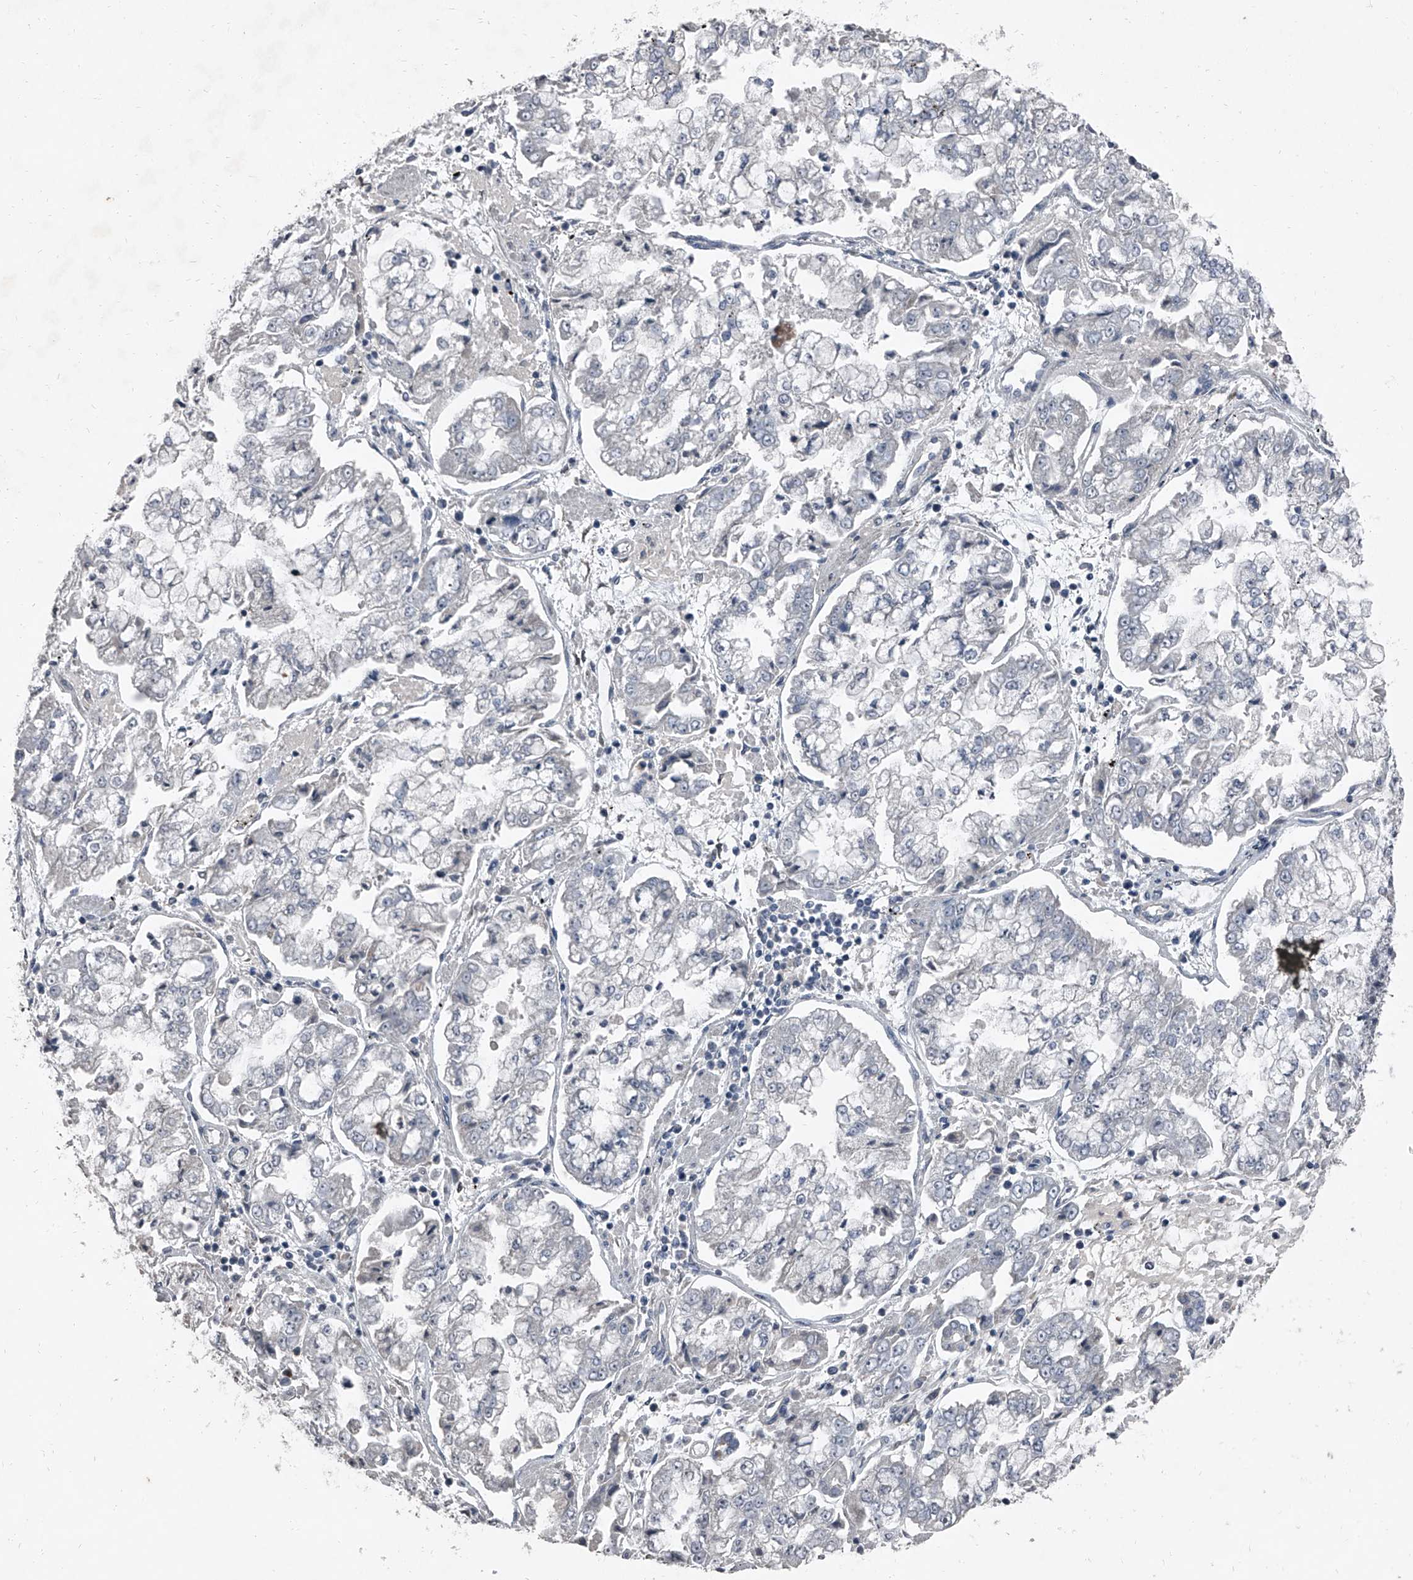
{"staining": {"intensity": "negative", "quantity": "none", "location": "none"}, "tissue": "stomach cancer", "cell_type": "Tumor cells", "image_type": "cancer", "snomed": [{"axis": "morphology", "description": "Adenocarcinoma, NOS"}, {"axis": "topography", "description": "Stomach"}], "caption": "IHC histopathology image of human adenocarcinoma (stomach) stained for a protein (brown), which shows no positivity in tumor cells.", "gene": "HEPHL1", "patient": {"sex": "male", "age": 76}}